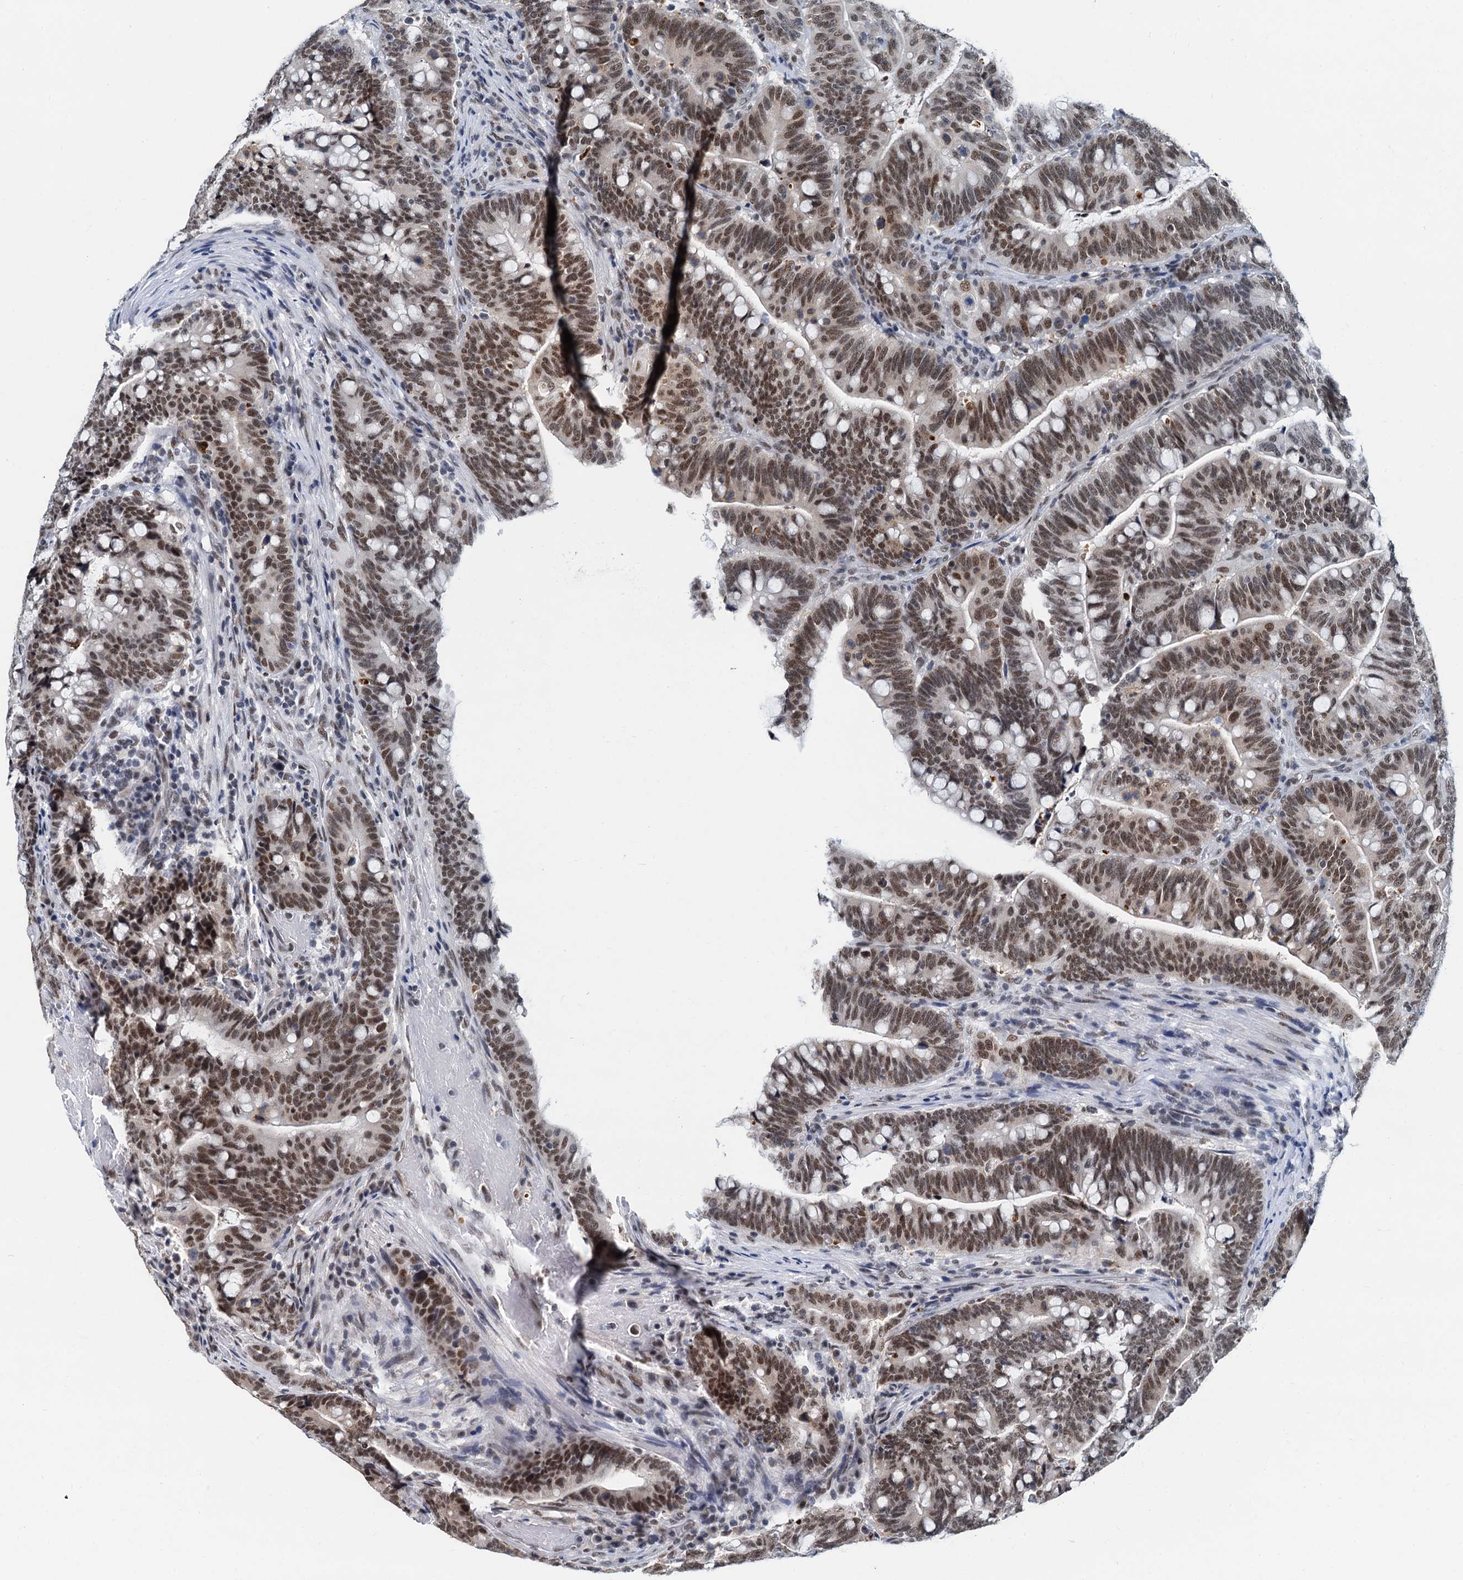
{"staining": {"intensity": "moderate", "quantity": ">75%", "location": "nuclear"}, "tissue": "colorectal cancer", "cell_type": "Tumor cells", "image_type": "cancer", "snomed": [{"axis": "morphology", "description": "Normal tissue, NOS"}, {"axis": "morphology", "description": "Adenocarcinoma, NOS"}, {"axis": "topography", "description": "Colon"}], "caption": "A brown stain highlights moderate nuclear staining of a protein in colorectal adenocarcinoma tumor cells. The staining is performed using DAB brown chromogen to label protein expression. The nuclei are counter-stained blue using hematoxylin.", "gene": "SNRPD1", "patient": {"sex": "female", "age": 66}}